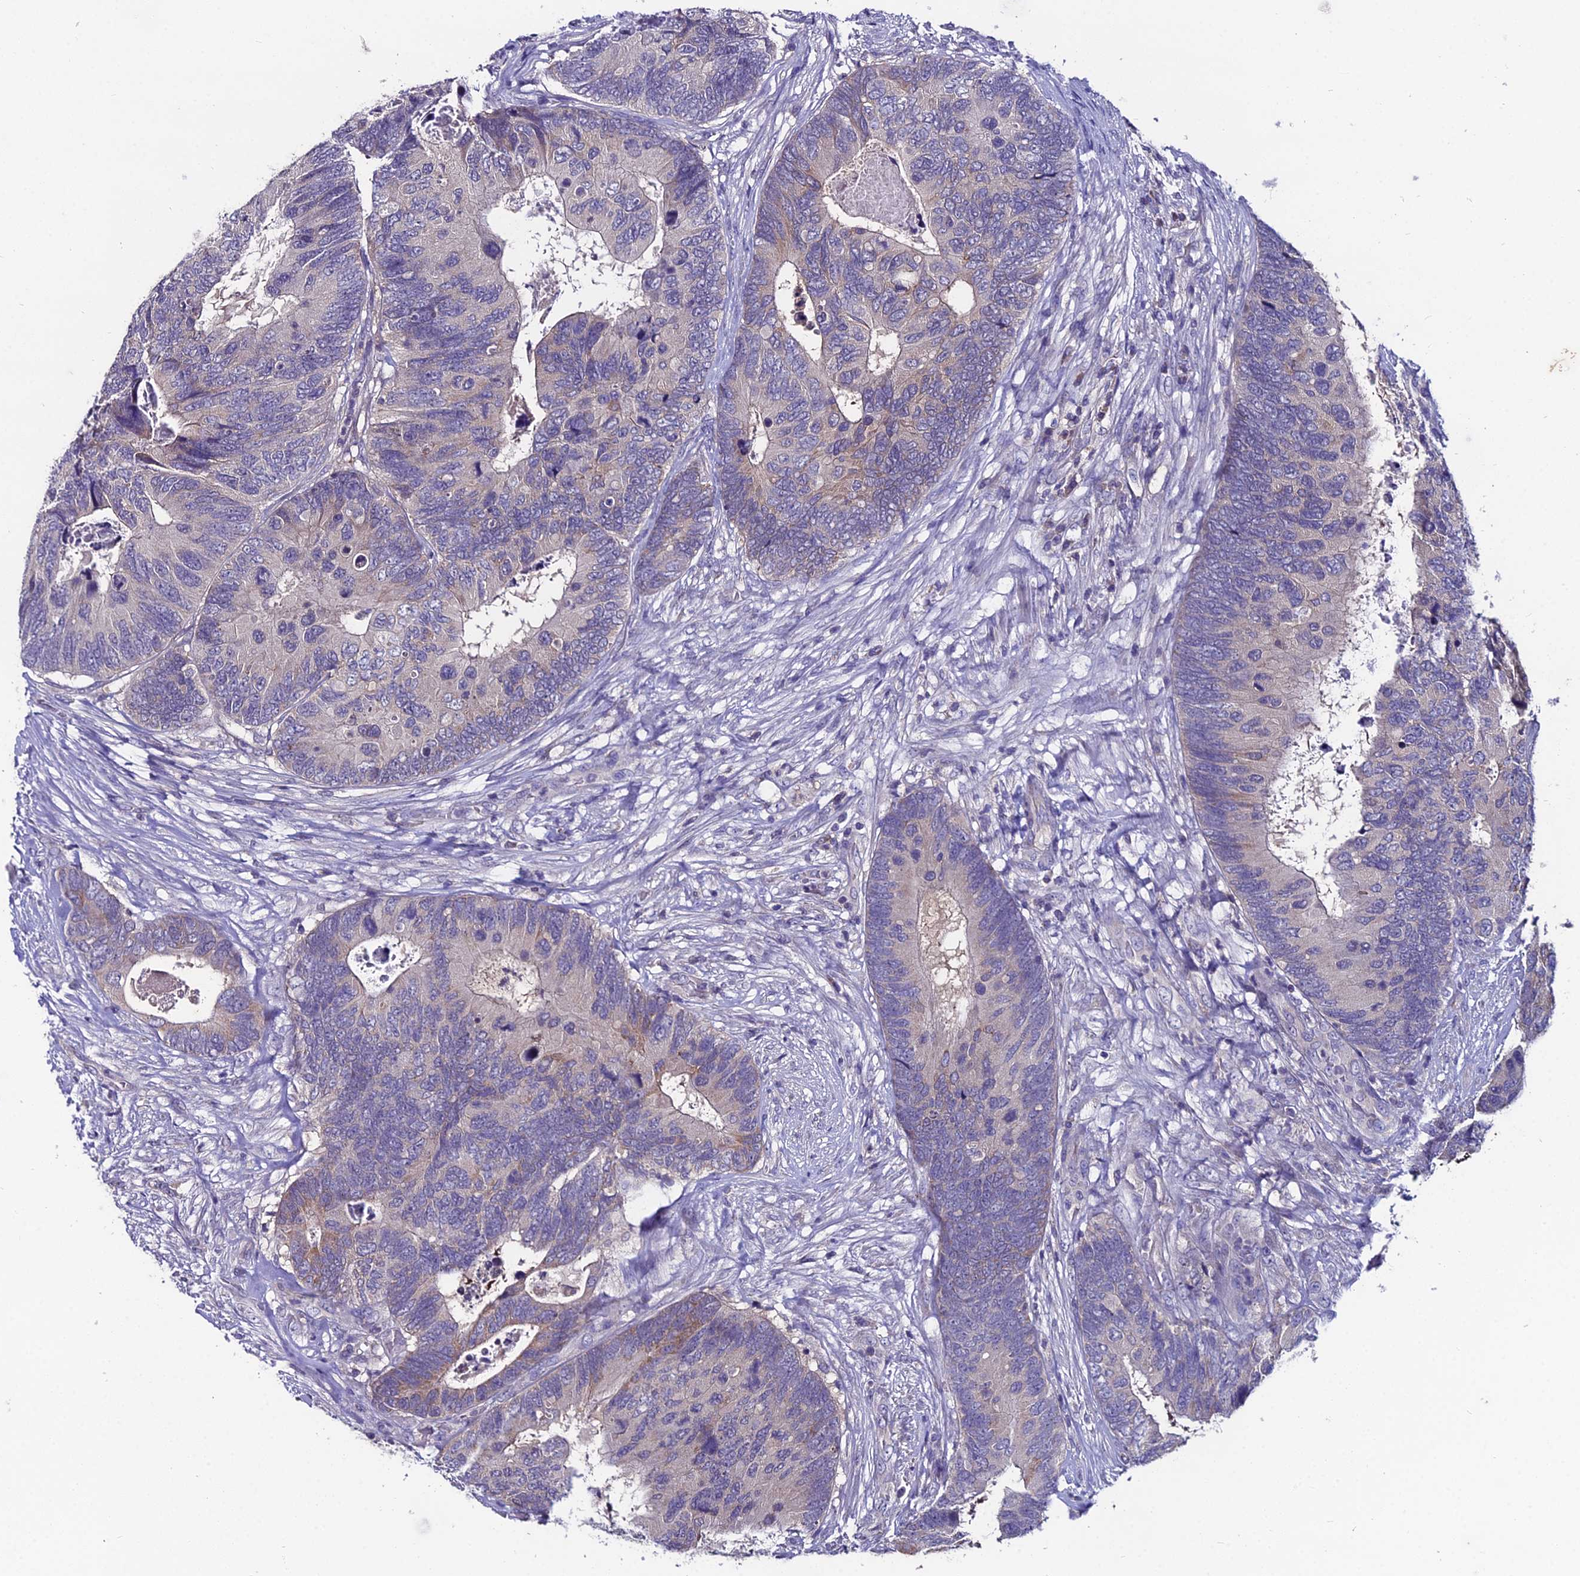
{"staining": {"intensity": "weak", "quantity": "<25%", "location": "cytoplasmic/membranous"}, "tissue": "colorectal cancer", "cell_type": "Tumor cells", "image_type": "cancer", "snomed": [{"axis": "morphology", "description": "Adenocarcinoma, NOS"}, {"axis": "topography", "description": "Colon"}], "caption": "DAB immunohistochemical staining of adenocarcinoma (colorectal) displays no significant positivity in tumor cells.", "gene": "LGALS7", "patient": {"sex": "female", "age": 67}}